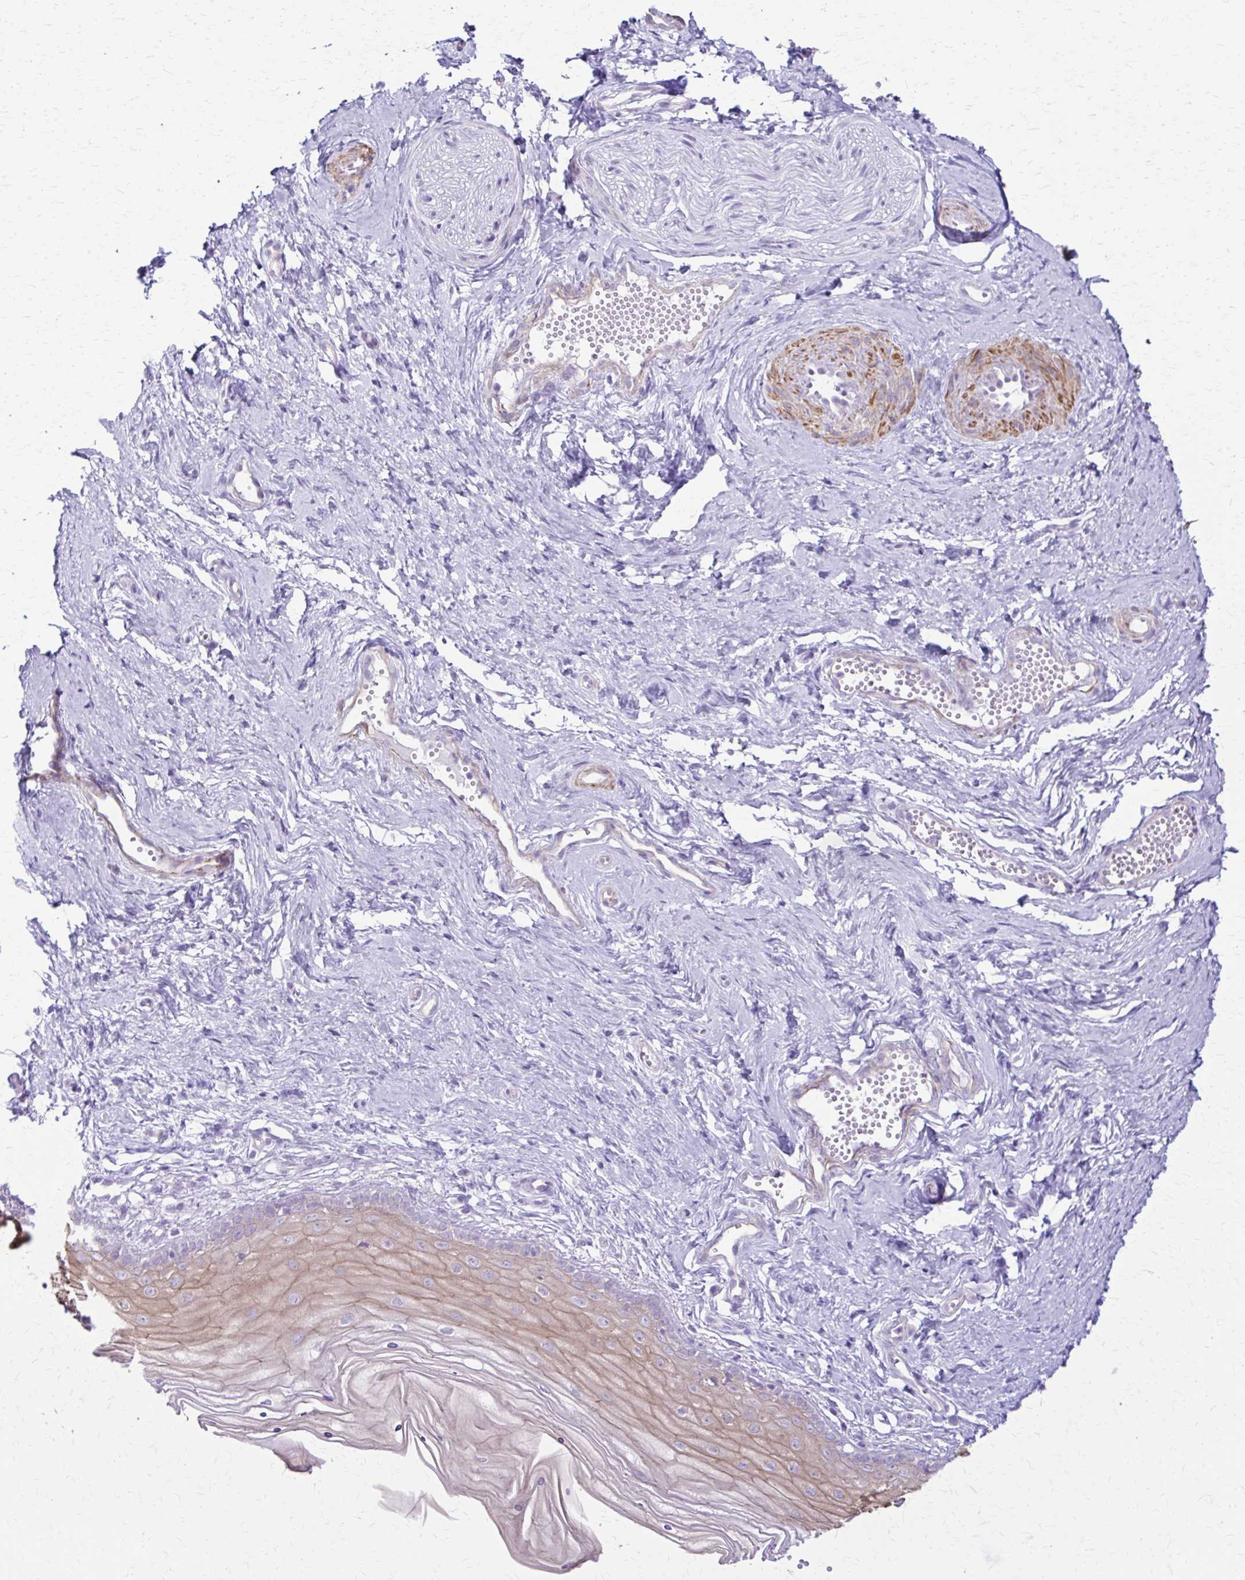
{"staining": {"intensity": "moderate", "quantity": "25%-75%", "location": "cytoplasmic/membranous"}, "tissue": "vagina", "cell_type": "Squamous epithelial cells", "image_type": "normal", "snomed": [{"axis": "morphology", "description": "Normal tissue, NOS"}, {"axis": "topography", "description": "Vagina"}], "caption": "Squamous epithelial cells demonstrate moderate cytoplasmic/membranous expression in approximately 25%-75% of cells in normal vagina. (DAB = brown stain, brightfield microscopy at high magnification).", "gene": "DSP", "patient": {"sex": "female", "age": 38}}